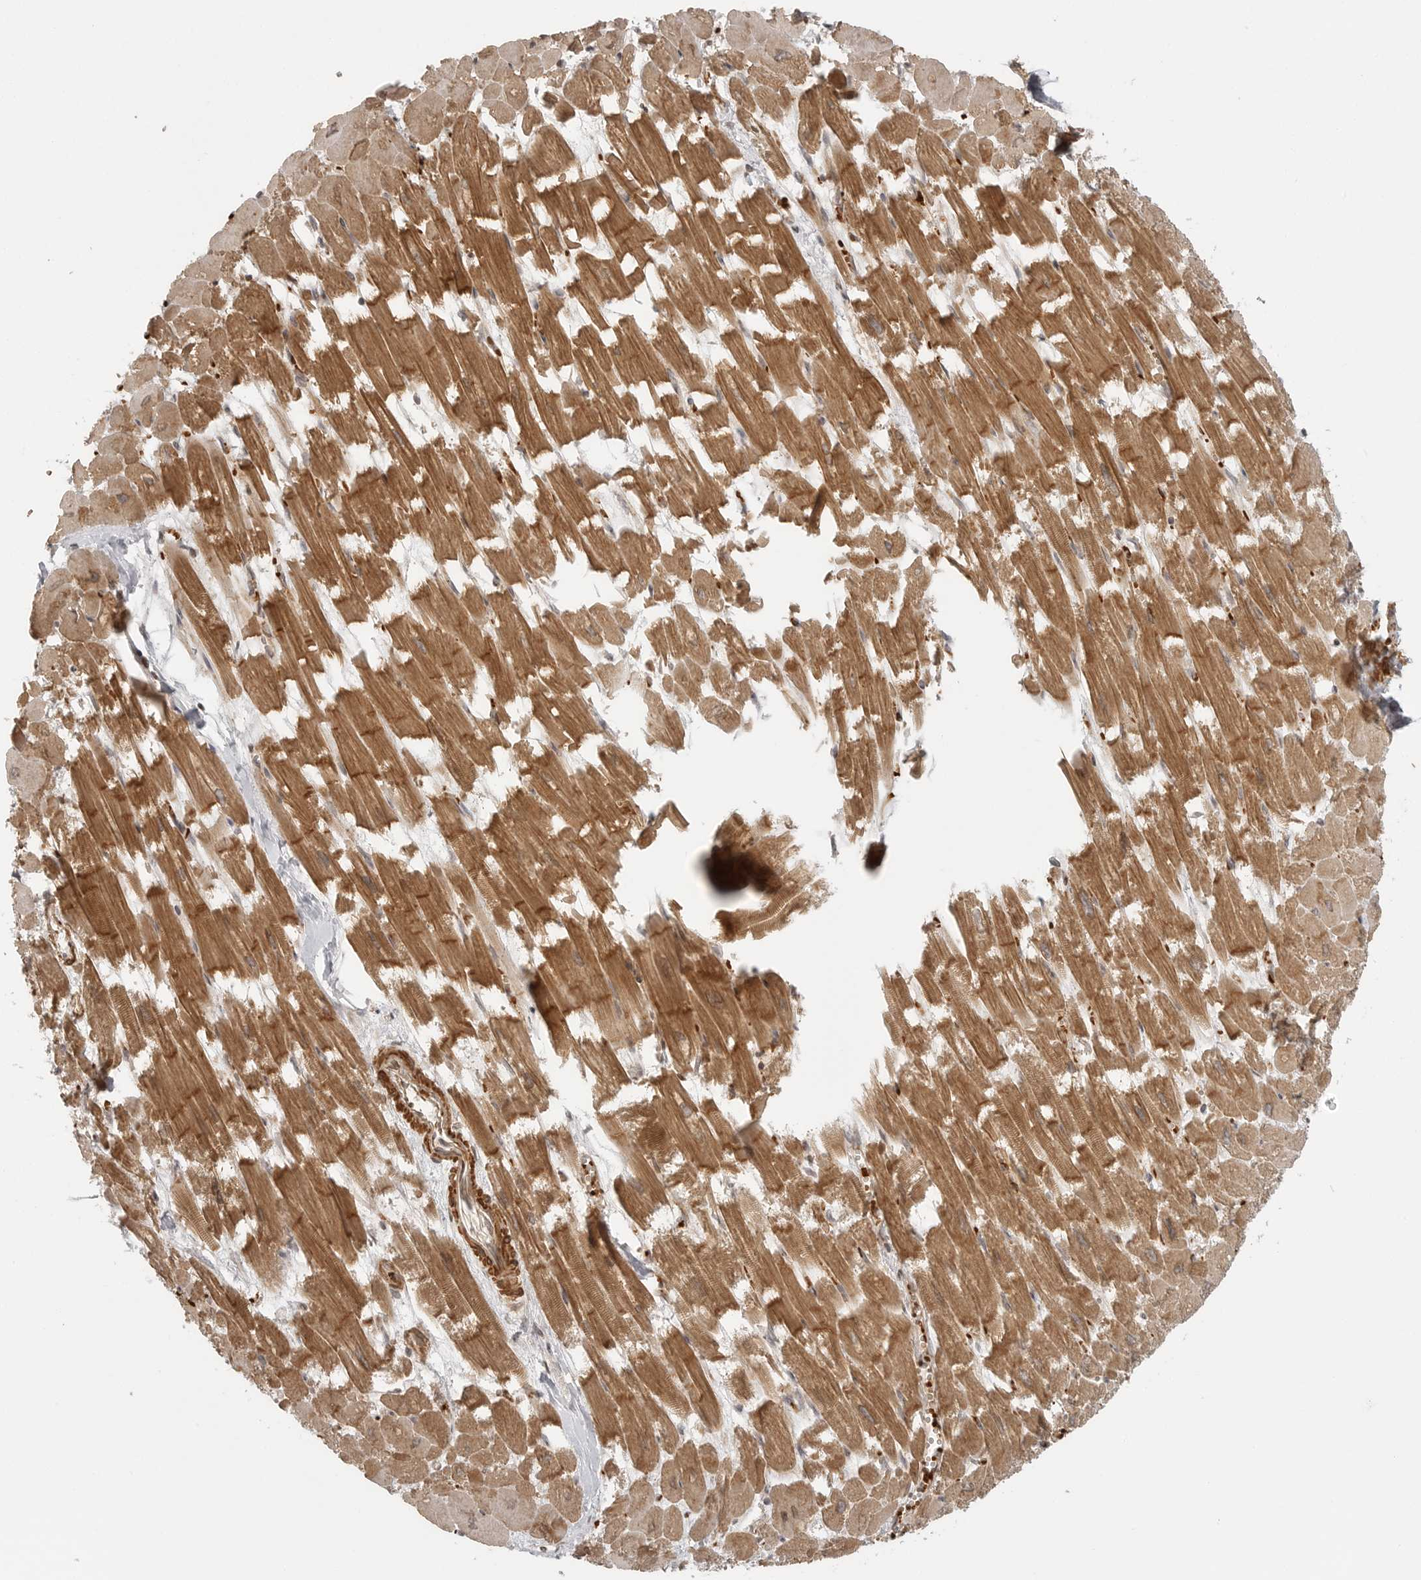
{"staining": {"intensity": "moderate", "quantity": ">75%", "location": "cytoplasmic/membranous"}, "tissue": "heart muscle", "cell_type": "Cardiomyocytes", "image_type": "normal", "snomed": [{"axis": "morphology", "description": "Normal tissue, NOS"}, {"axis": "topography", "description": "Heart"}], "caption": "Protein expression analysis of unremarkable heart muscle demonstrates moderate cytoplasmic/membranous staining in approximately >75% of cardiomyocytes.", "gene": "CCPG1", "patient": {"sex": "male", "age": 54}}